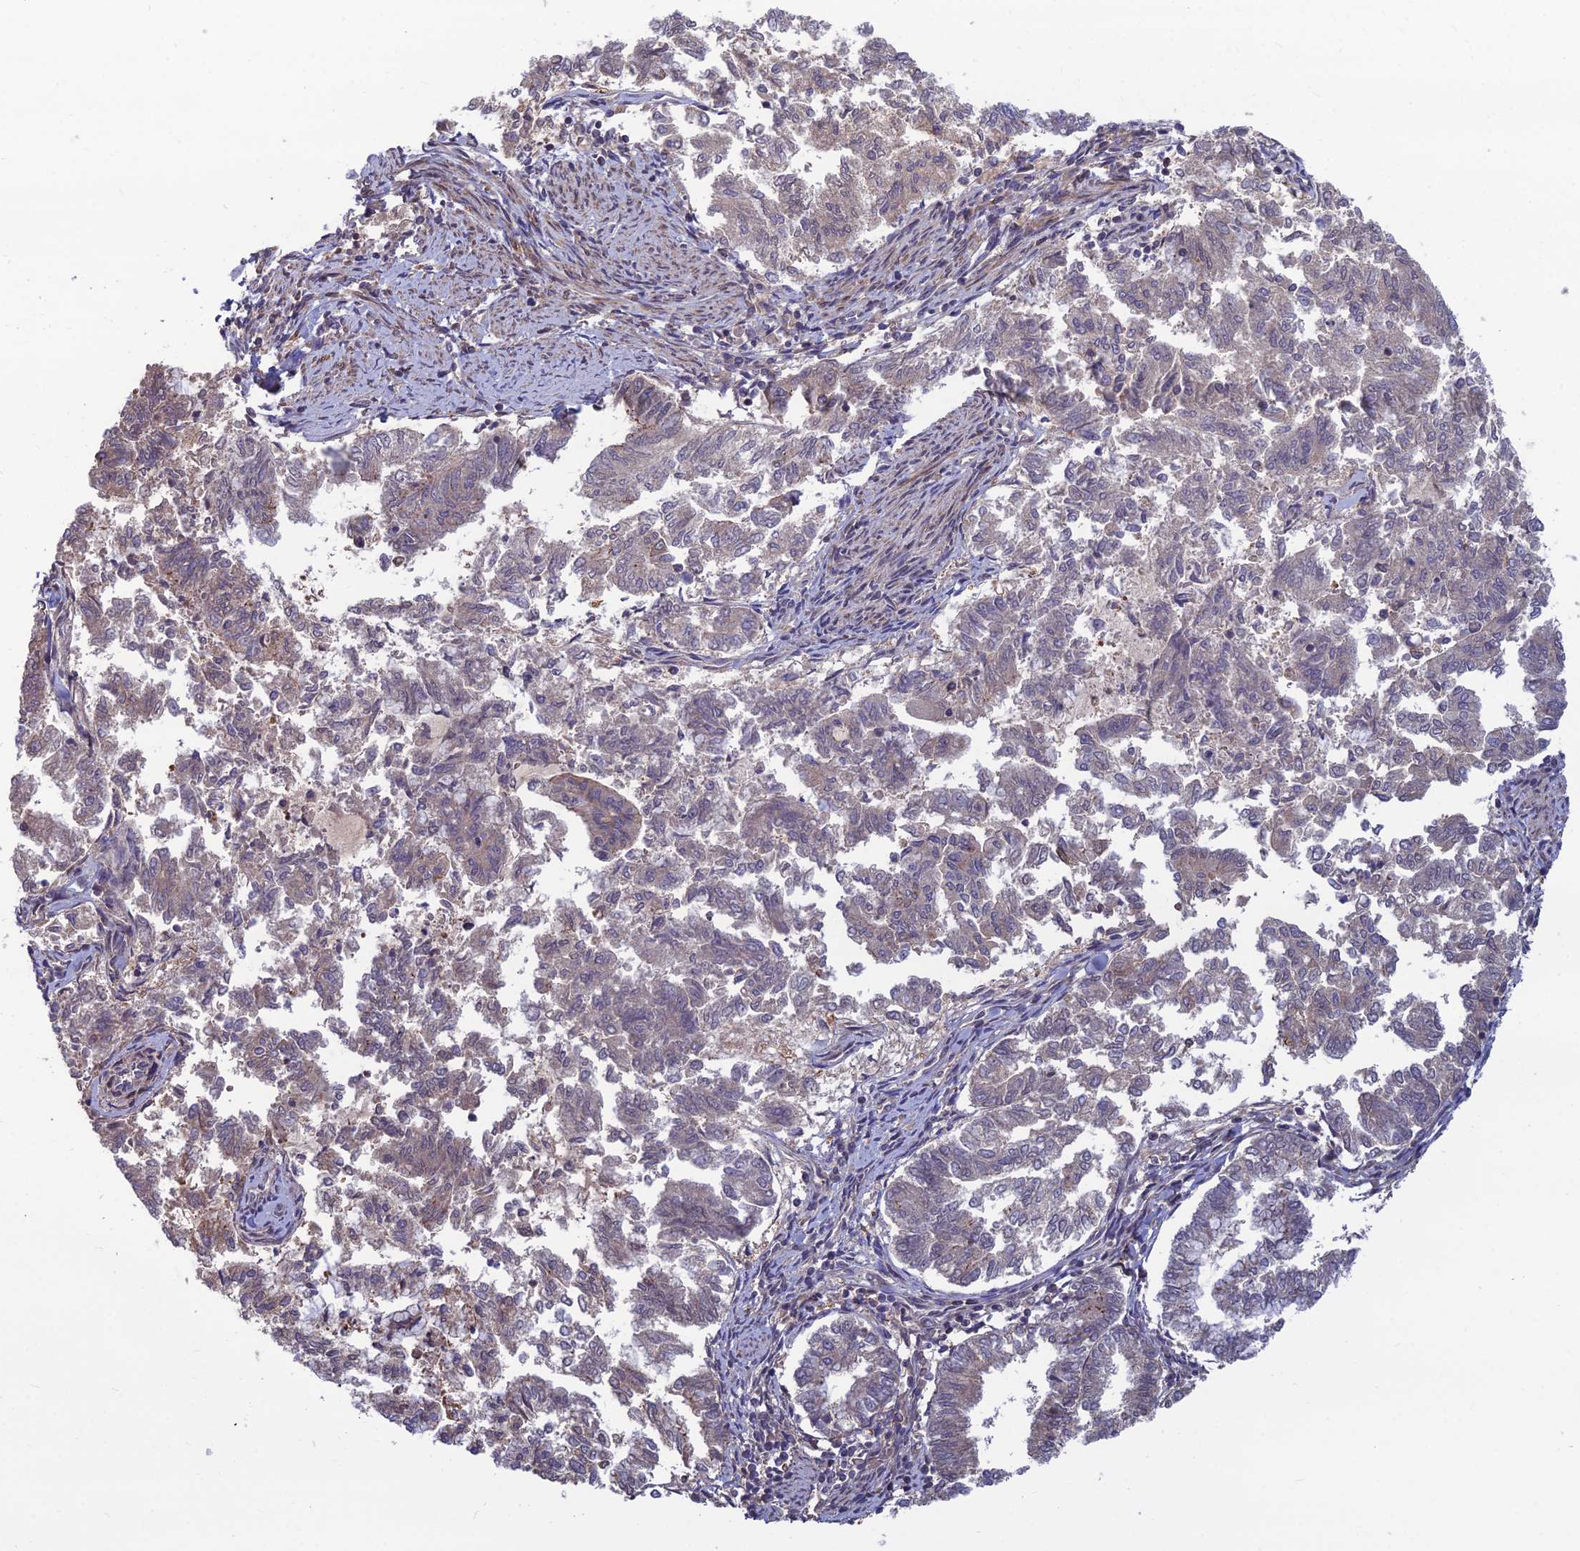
{"staining": {"intensity": "weak", "quantity": "25%-75%", "location": "cytoplasmic/membranous"}, "tissue": "endometrial cancer", "cell_type": "Tumor cells", "image_type": "cancer", "snomed": [{"axis": "morphology", "description": "Adenocarcinoma, NOS"}, {"axis": "topography", "description": "Endometrium"}], "caption": "IHC histopathology image of human endometrial adenocarcinoma stained for a protein (brown), which shows low levels of weak cytoplasmic/membranous positivity in about 25%-75% of tumor cells.", "gene": "OPA3", "patient": {"sex": "female", "age": 79}}